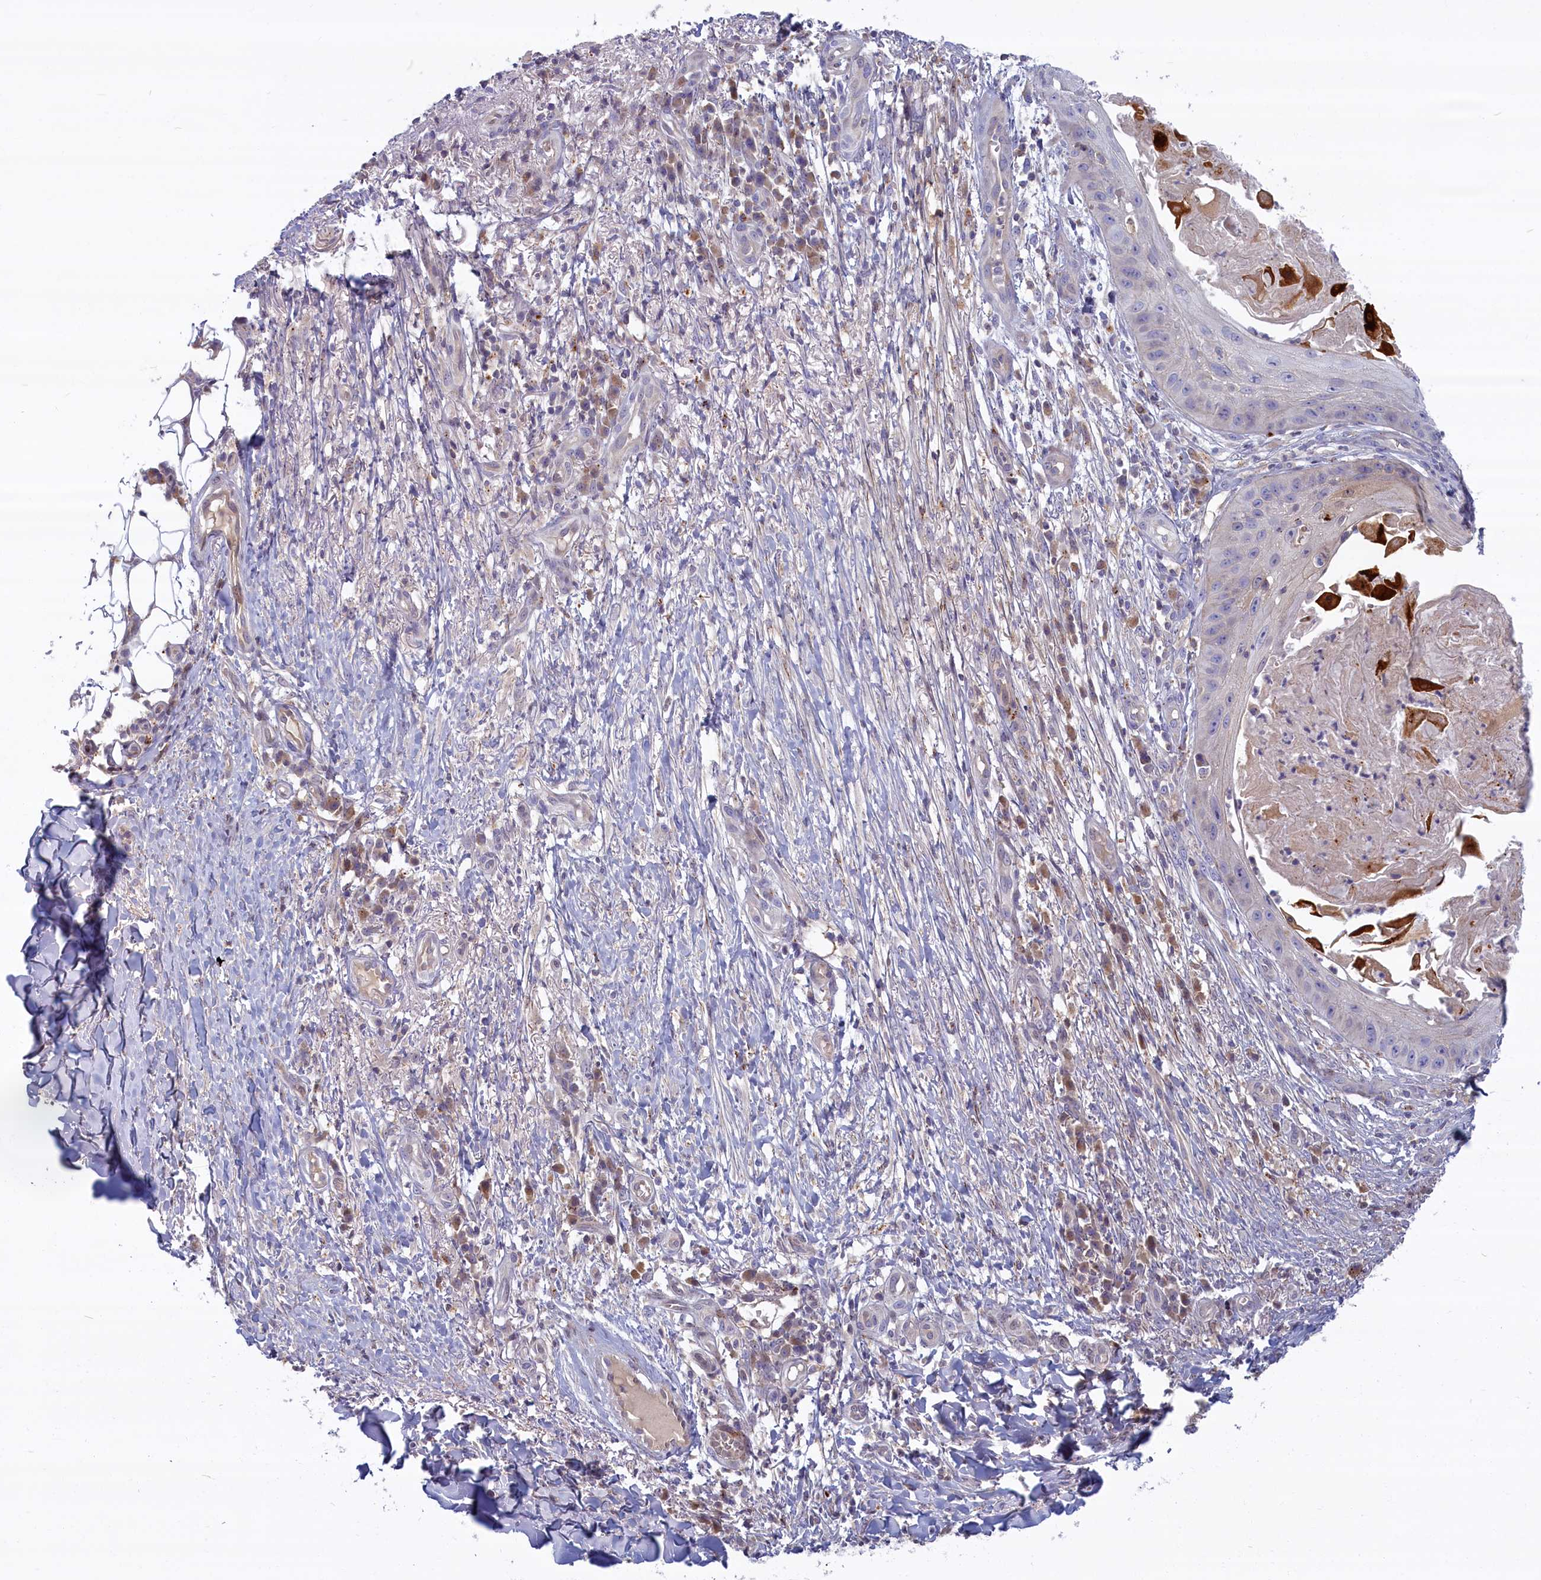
{"staining": {"intensity": "negative", "quantity": "none", "location": "none"}, "tissue": "skin cancer", "cell_type": "Tumor cells", "image_type": "cancer", "snomed": [{"axis": "morphology", "description": "Squamous cell carcinoma, NOS"}, {"axis": "topography", "description": "Skin"}], "caption": "High magnification brightfield microscopy of squamous cell carcinoma (skin) stained with DAB (3,3'-diaminobenzidine) (brown) and counterstained with hematoxylin (blue): tumor cells show no significant staining.", "gene": "FCSK", "patient": {"sex": "male", "age": 70}}